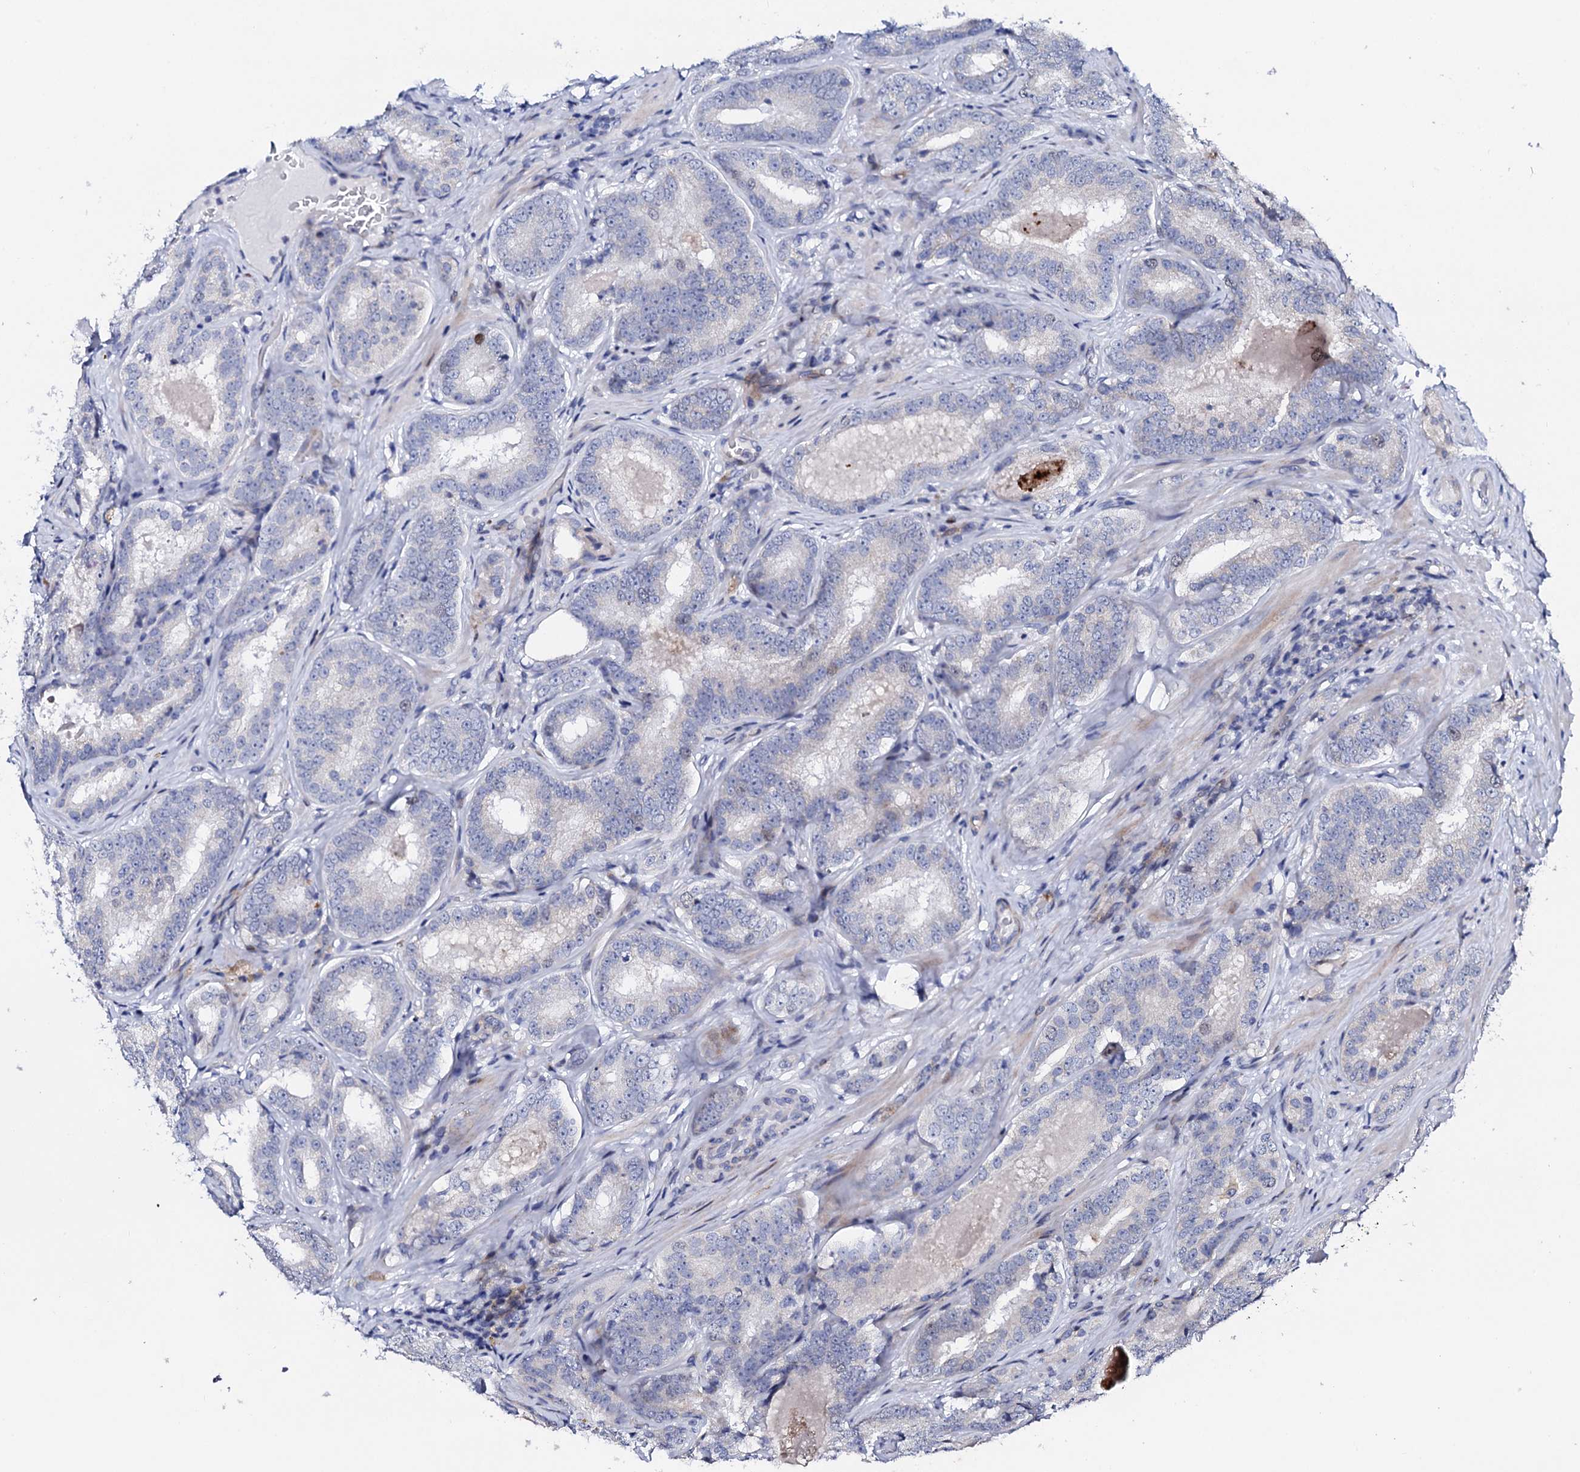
{"staining": {"intensity": "negative", "quantity": "none", "location": "none"}, "tissue": "prostate cancer", "cell_type": "Tumor cells", "image_type": "cancer", "snomed": [{"axis": "morphology", "description": "Adenocarcinoma, High grade"}, {"axis": "topography", "description": "Prostate"}], "caption": "The photomicrograph reveals no staining of tumor cells in prostate cancer (adenocarcinoma (high-grade)).", "gene": "NUDT13", "patient": {"sex": "male", "age": 57}}